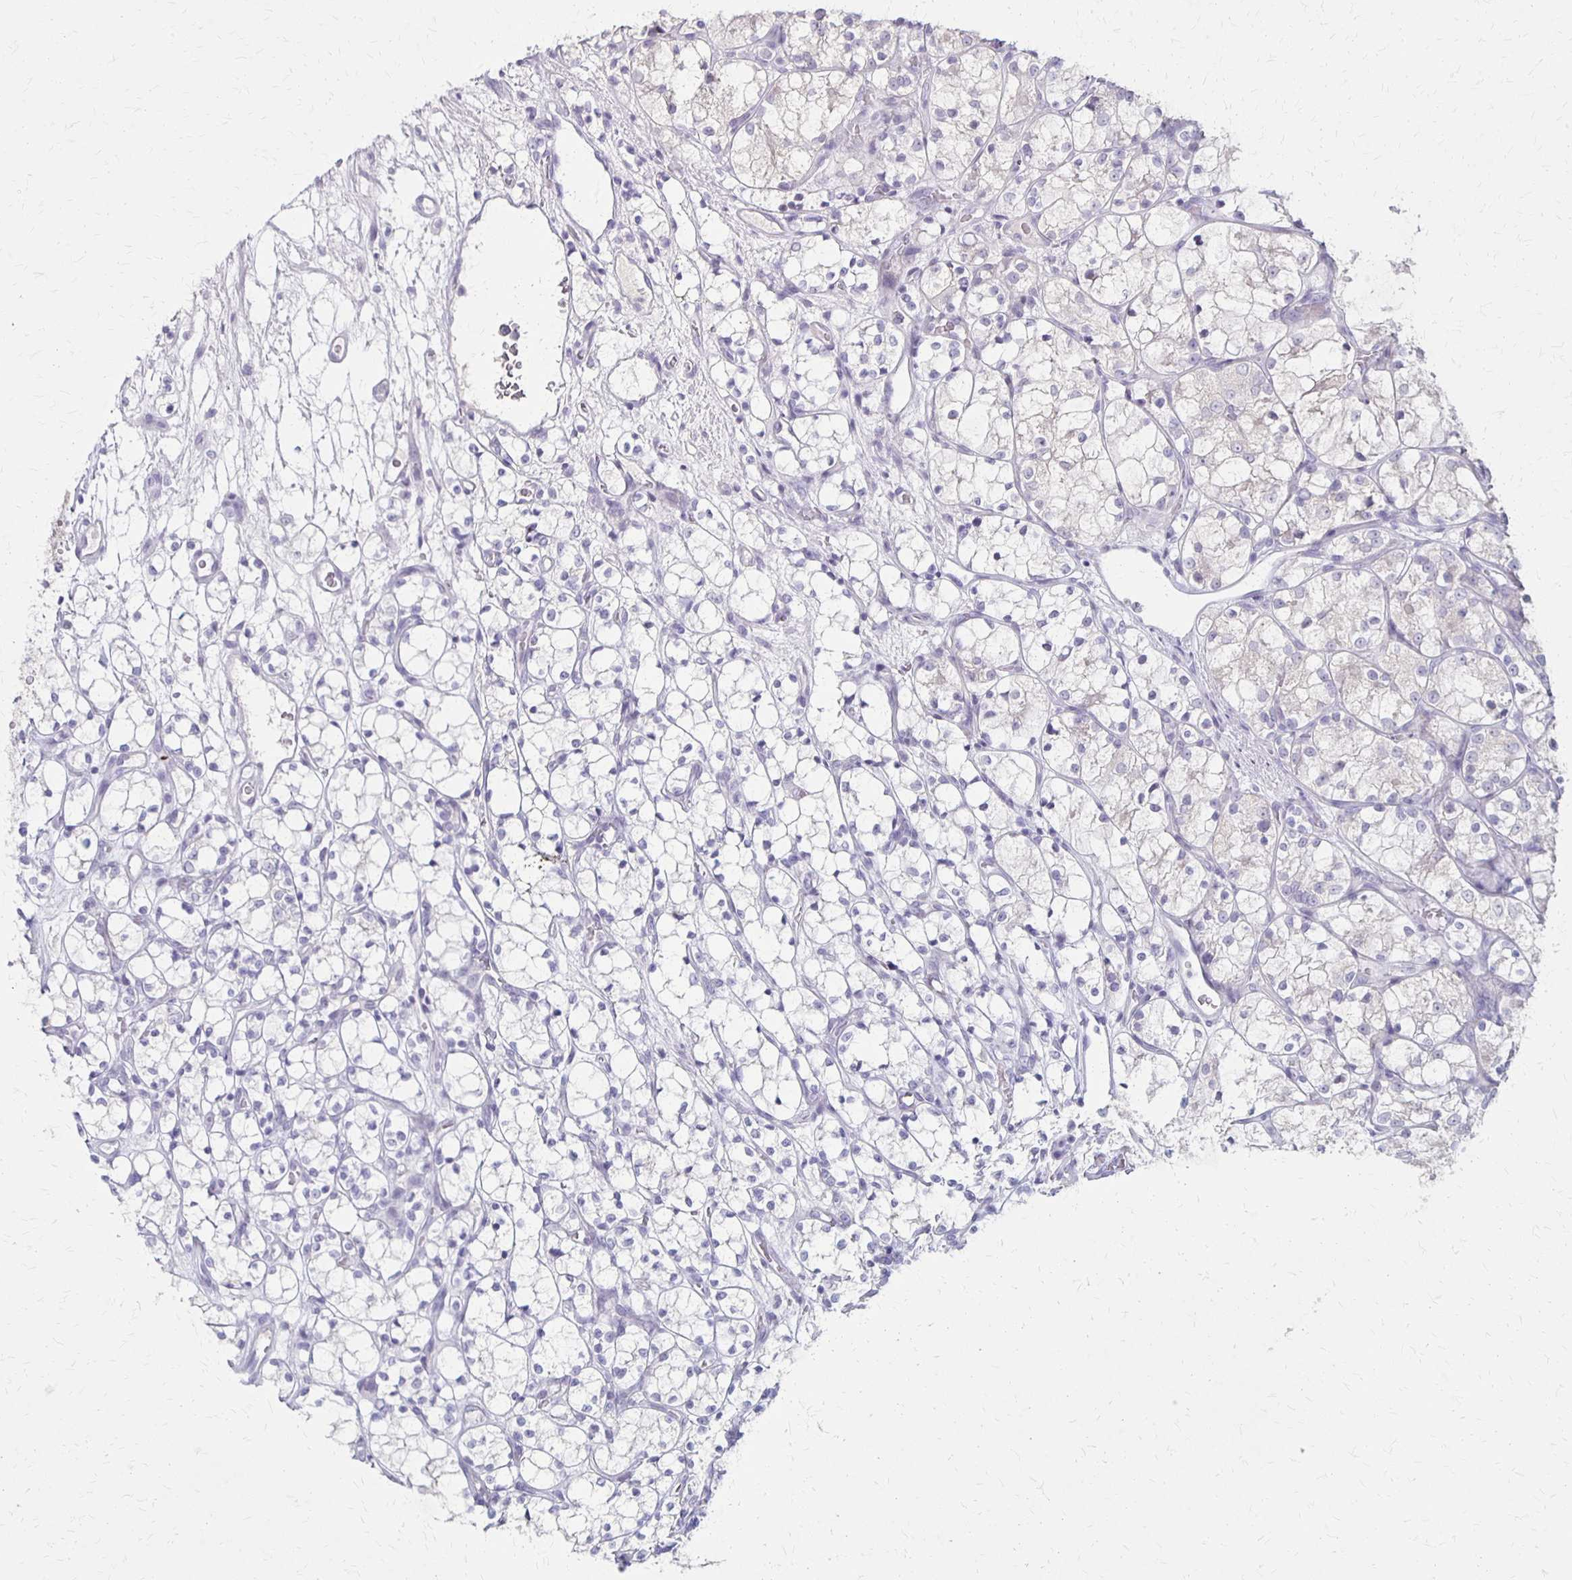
{"staining": {"intensity": "negative", "quantity": "none", "location": "none"}, "tissue": "renal cancer", "cell_type": "Tumor cells", "image_type": "cancer", "snomed": [{"axis": "morphology", "description": "Adenocarcinoma, NOS"}, {"axis": "topography", "description": "Kidney"}], "caption": "High power microscopy image of an IHC micrograph of adenocarcinoma (renal), revealing no significant positivity in tumor cells.", "gene": "SLC35E2B", "patient": {"sex": "female", "age": 69}}